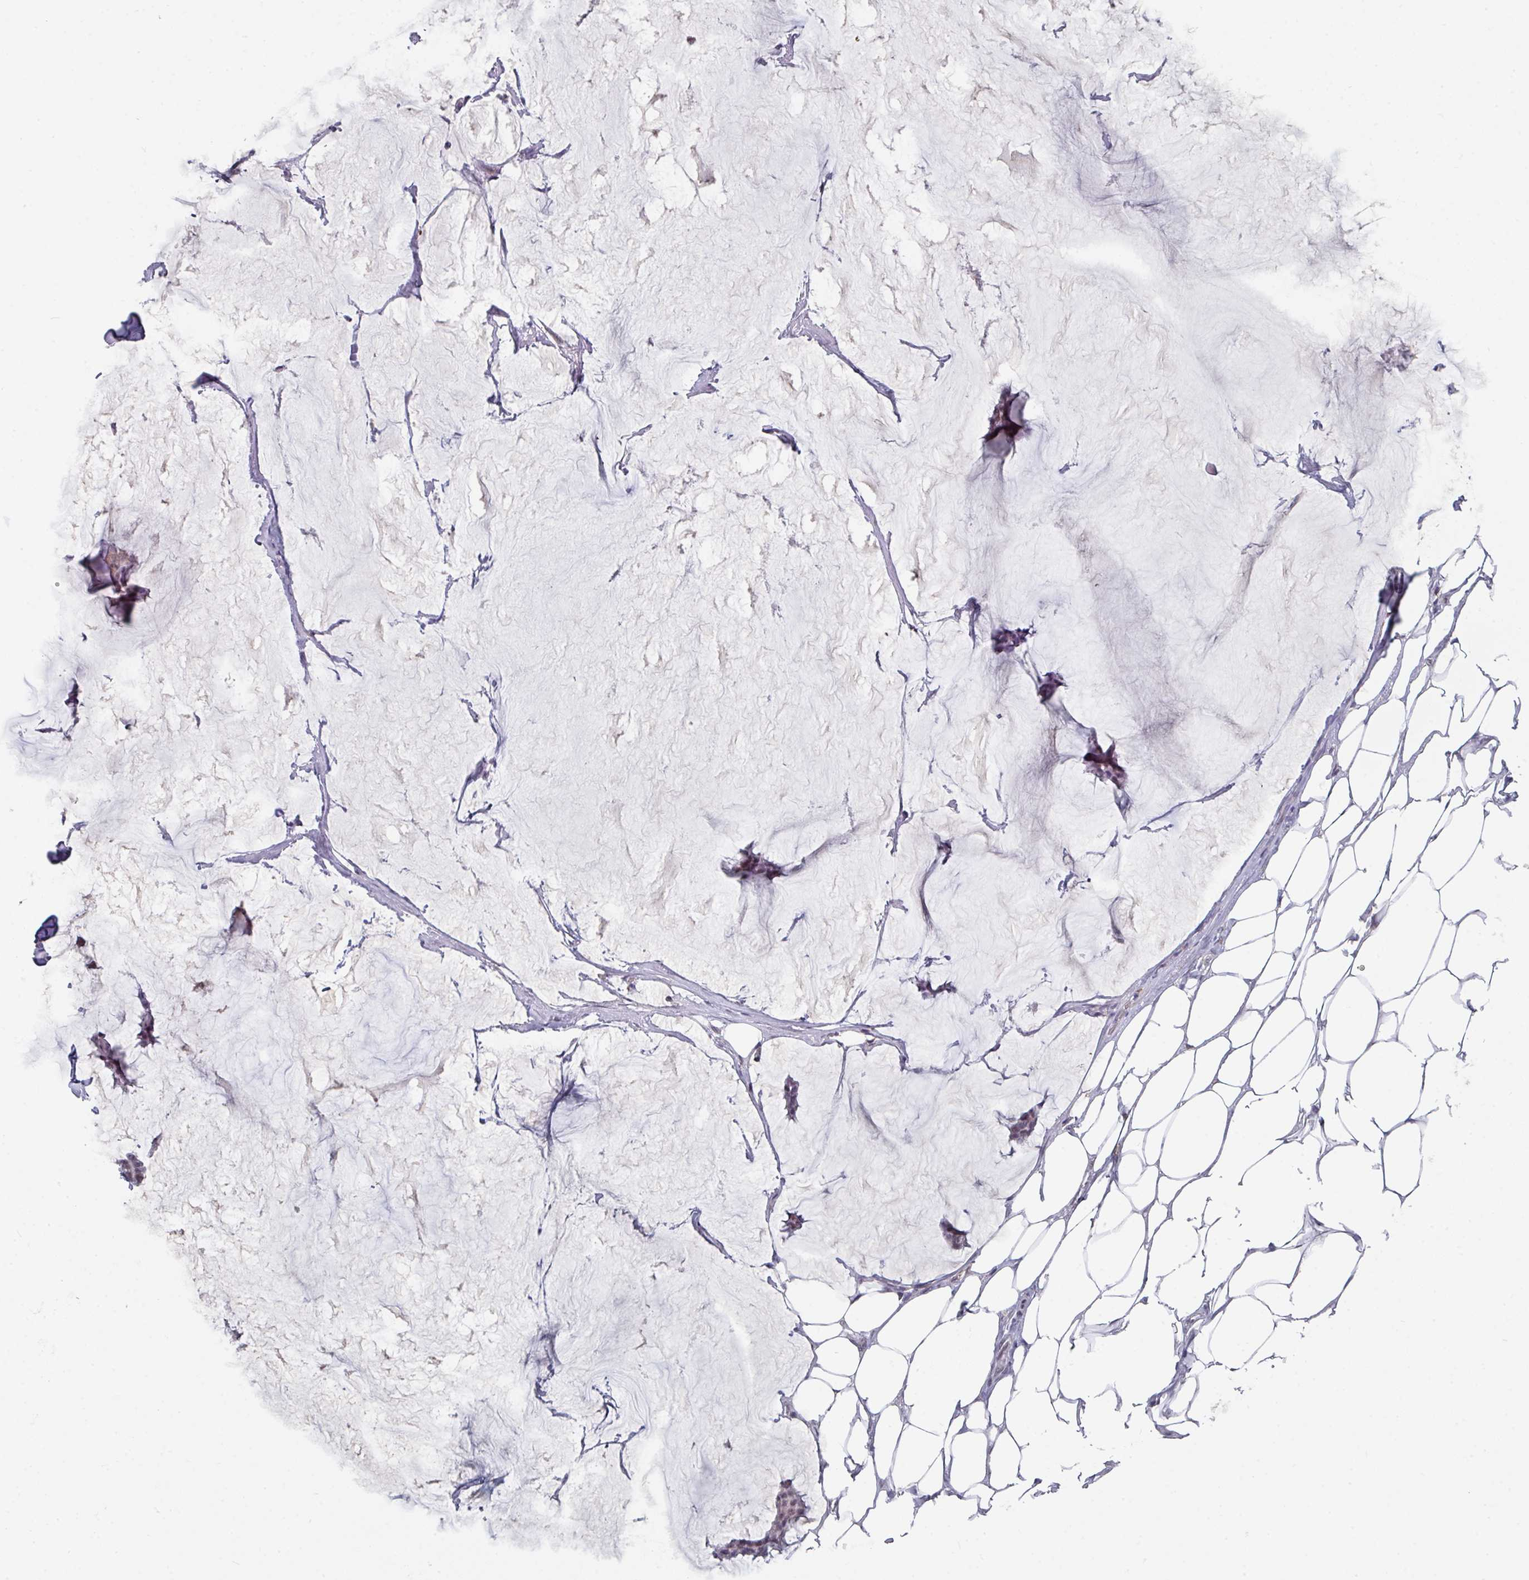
{"staining": {"intensity": "weak", "quantity": ">75%", "location": "nuclear"}, "tissue": "breast cancer", "cell_type": "Tumor cells", "image_type": "cancer", "snomed": [{"axis": "morphology", "description": "Duct carcinoma"}, {"axis": "topography", "description": "Breast"}], "caption": "Breast cancer stained with a brown dye displays weak nuclear positive staining in about >75% of tumor cells.", "gene": "RASAL3", "patient": {"sex": "female", "age": 93}}